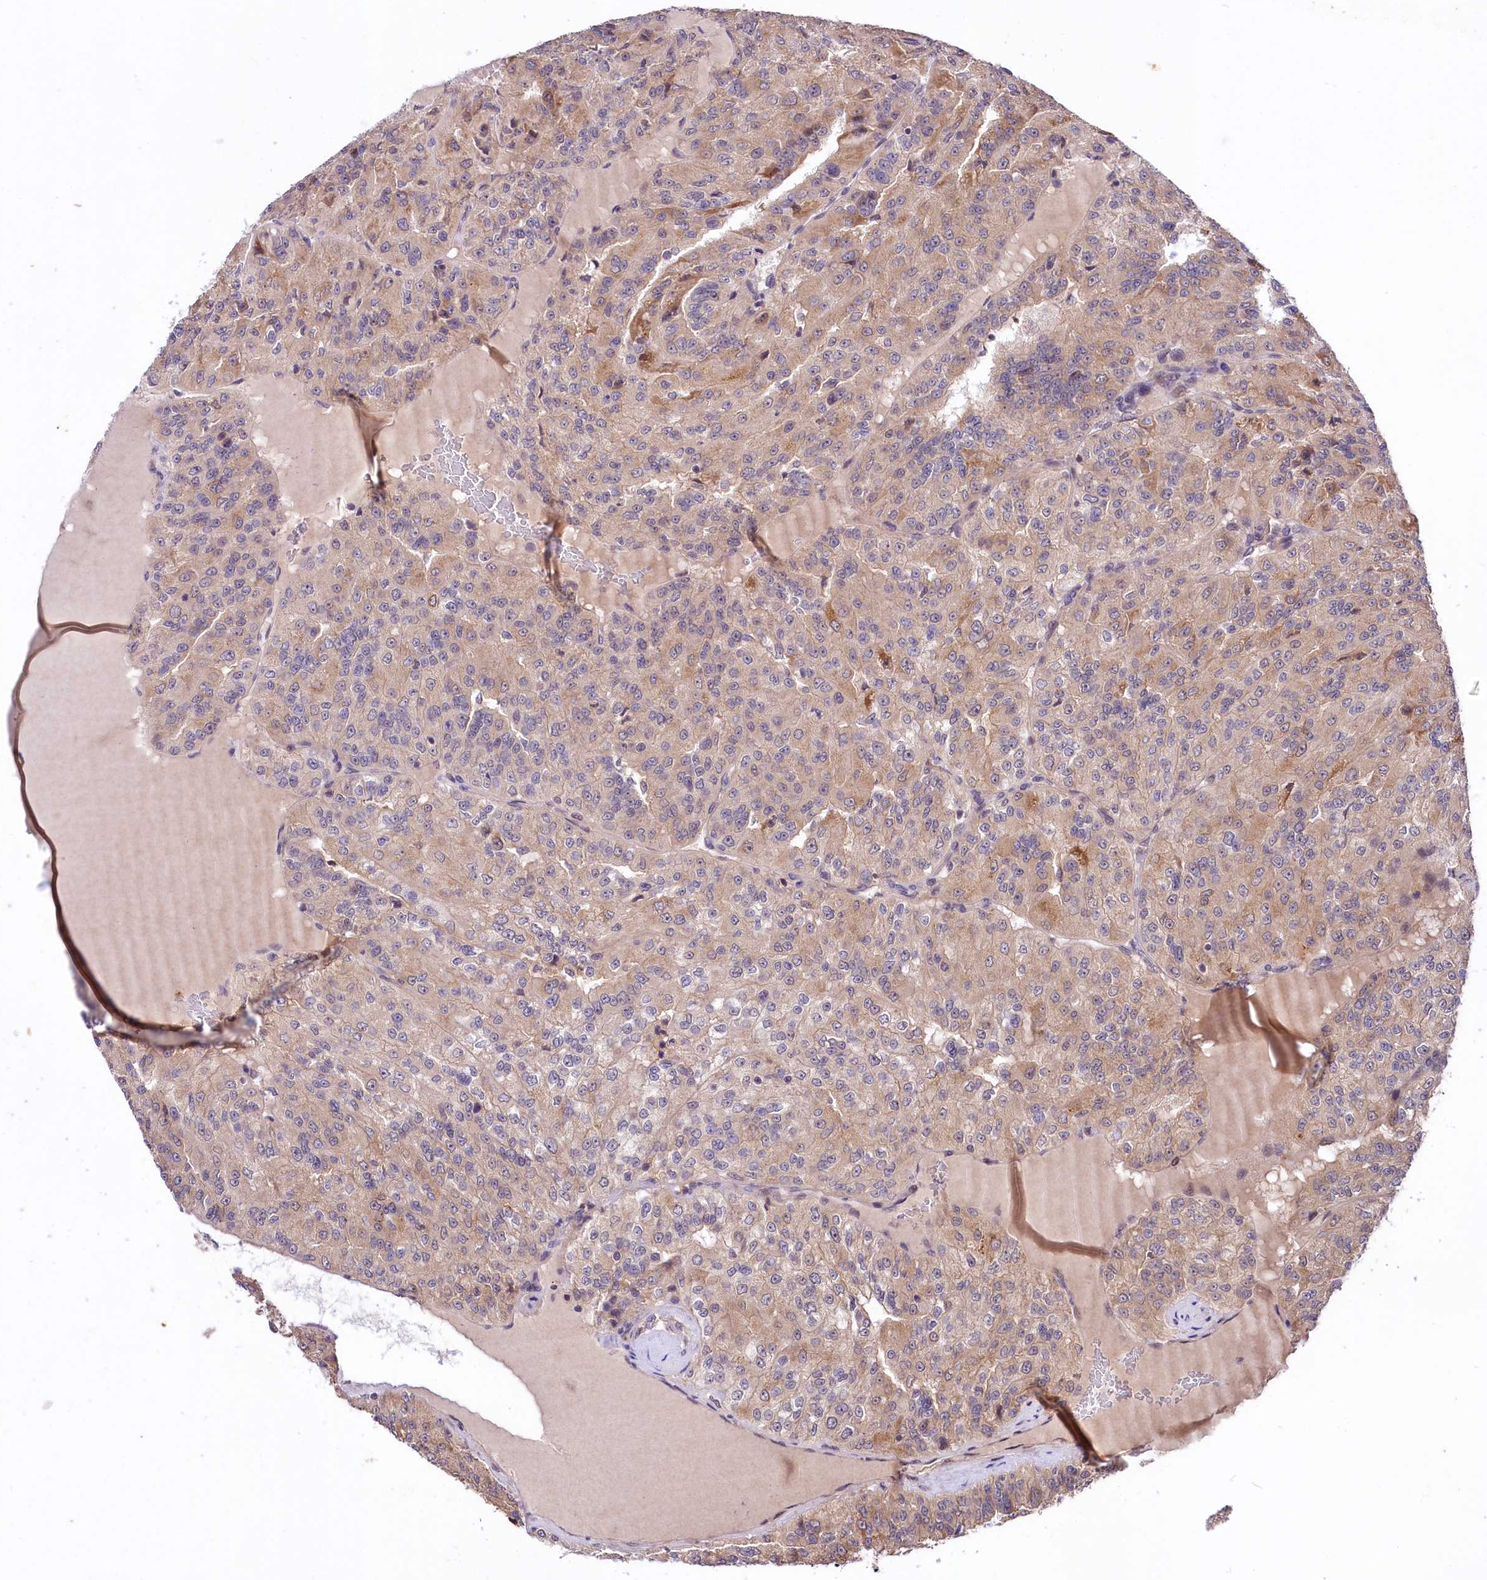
{"staining": {"intensity": "moderate", "quantity": "25%-75%", "location": "cytoplasmic/membranous"}, "tissue": "renal cancer", "cell_type": "Tumor cells", "image_type": "cancer", "snomed": [{"axis": "morphology", "description": "Adenocarcinoma, NOS"}, {"axis": "topography", "description": "Kidney"}], "caption": "Immunohistochemical staining of renal cancer reveals medium levels of moderate cytoplasmic/membranous protein staining in about 25%-75% of tumor cells. The staining is performed using DAB (3,3'-diaminobenzidine) brown chromogen to label protein expression. The nuclei are counter-stained blue using hematoxylin.", "gene": "UBE3A", "patient": {"sex": "female", "age": 63}}